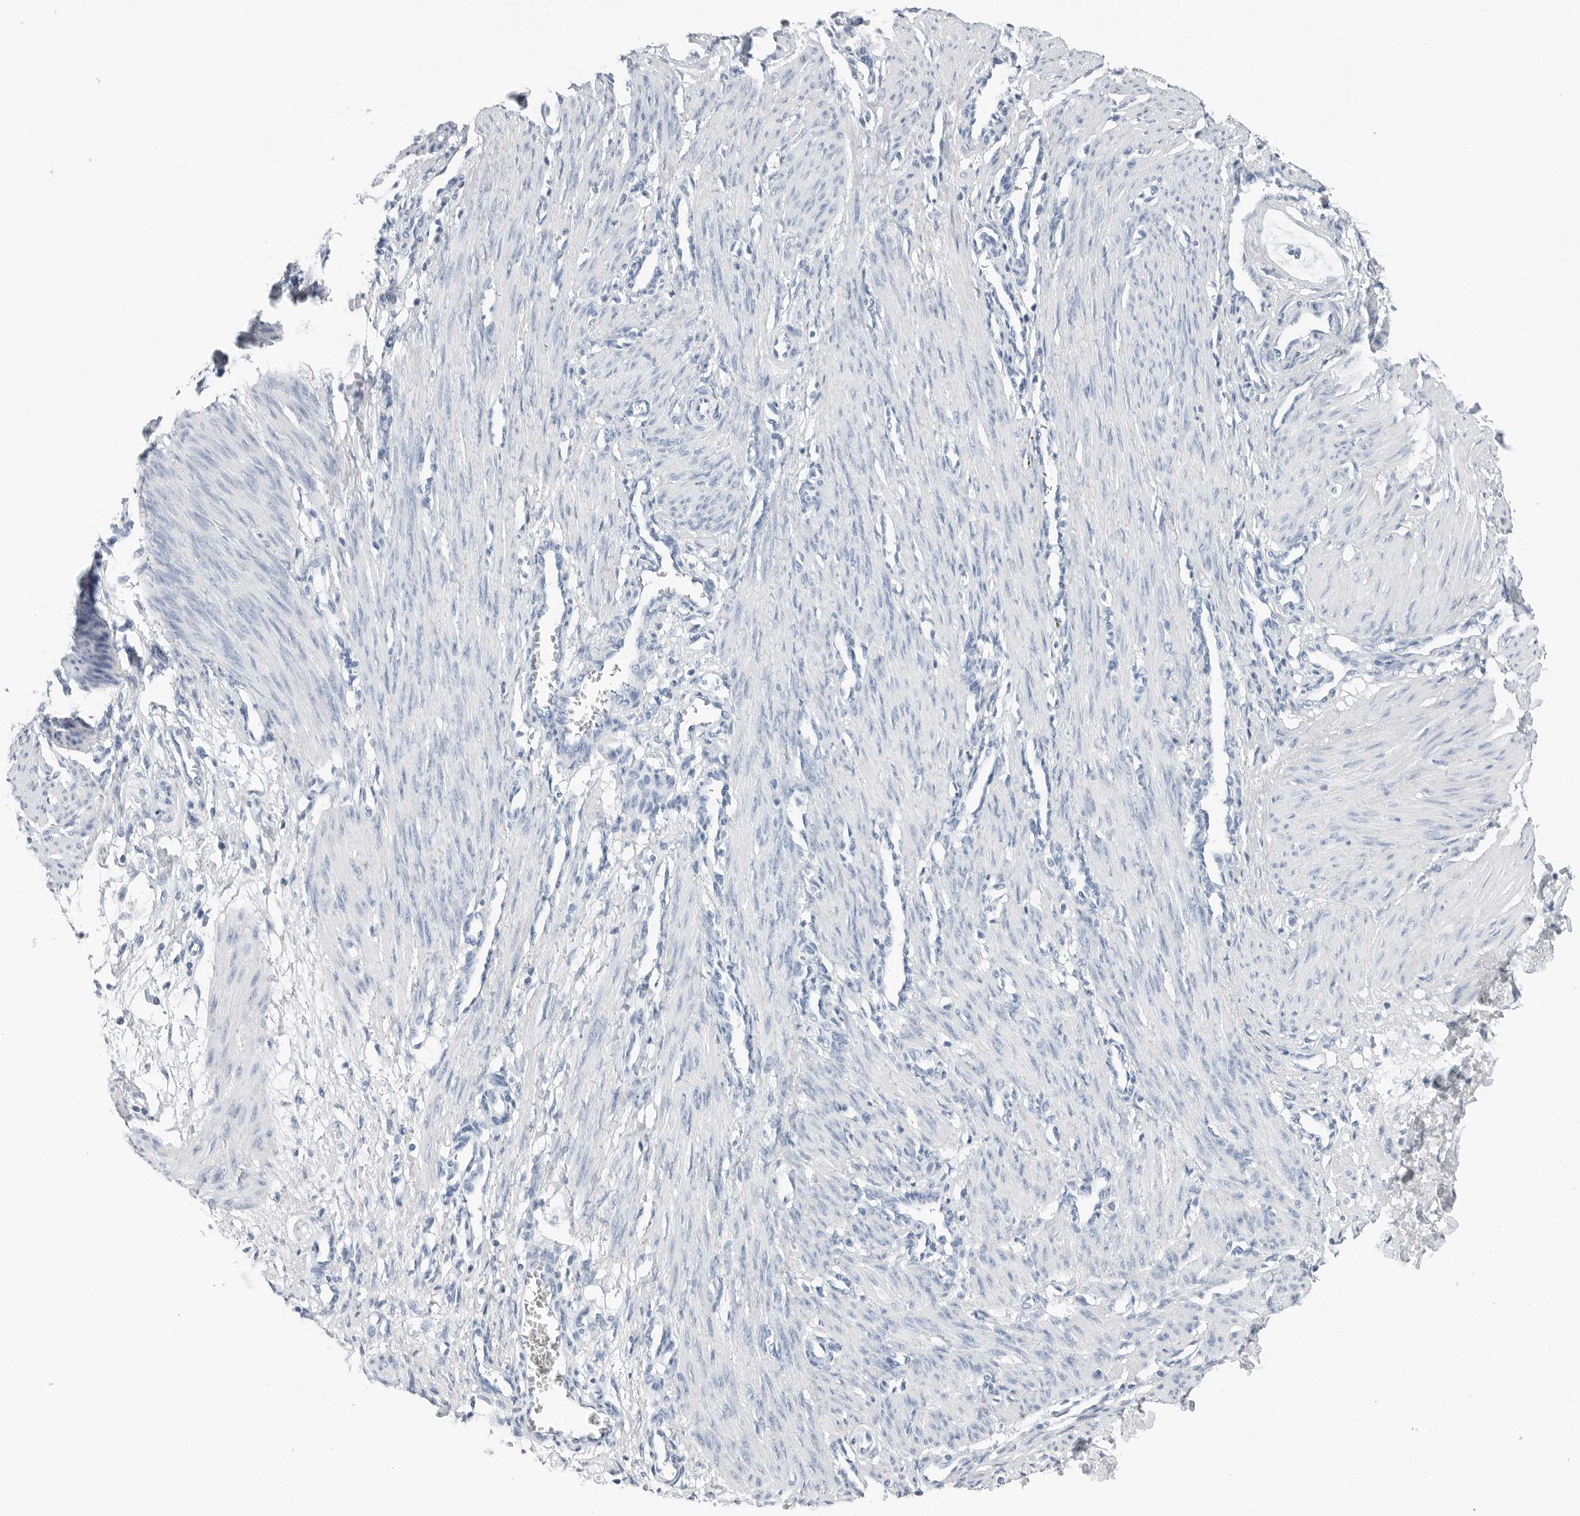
{"staining": {"intensity": "negative", "quantity": "none", "location": "none"}, "tissue": "smooth muscle", "cell_type": "Smooth muscle cells", "image_type": "normal", "snomed": [{"axis": "morphology", "description": "Normal tissue, NOS"}, {"axis": "topography", "description": "Endometrium"}], "caption": "This image is of unremarkable smooth muscle stained with immunohistochemistry (IHC) to label a protein in brown with the nuclei are counter-stained blue. There is no staining in smooth muscle cells.", "gene": "SLPI", "patient": {"sex": "female", "age": 33}}